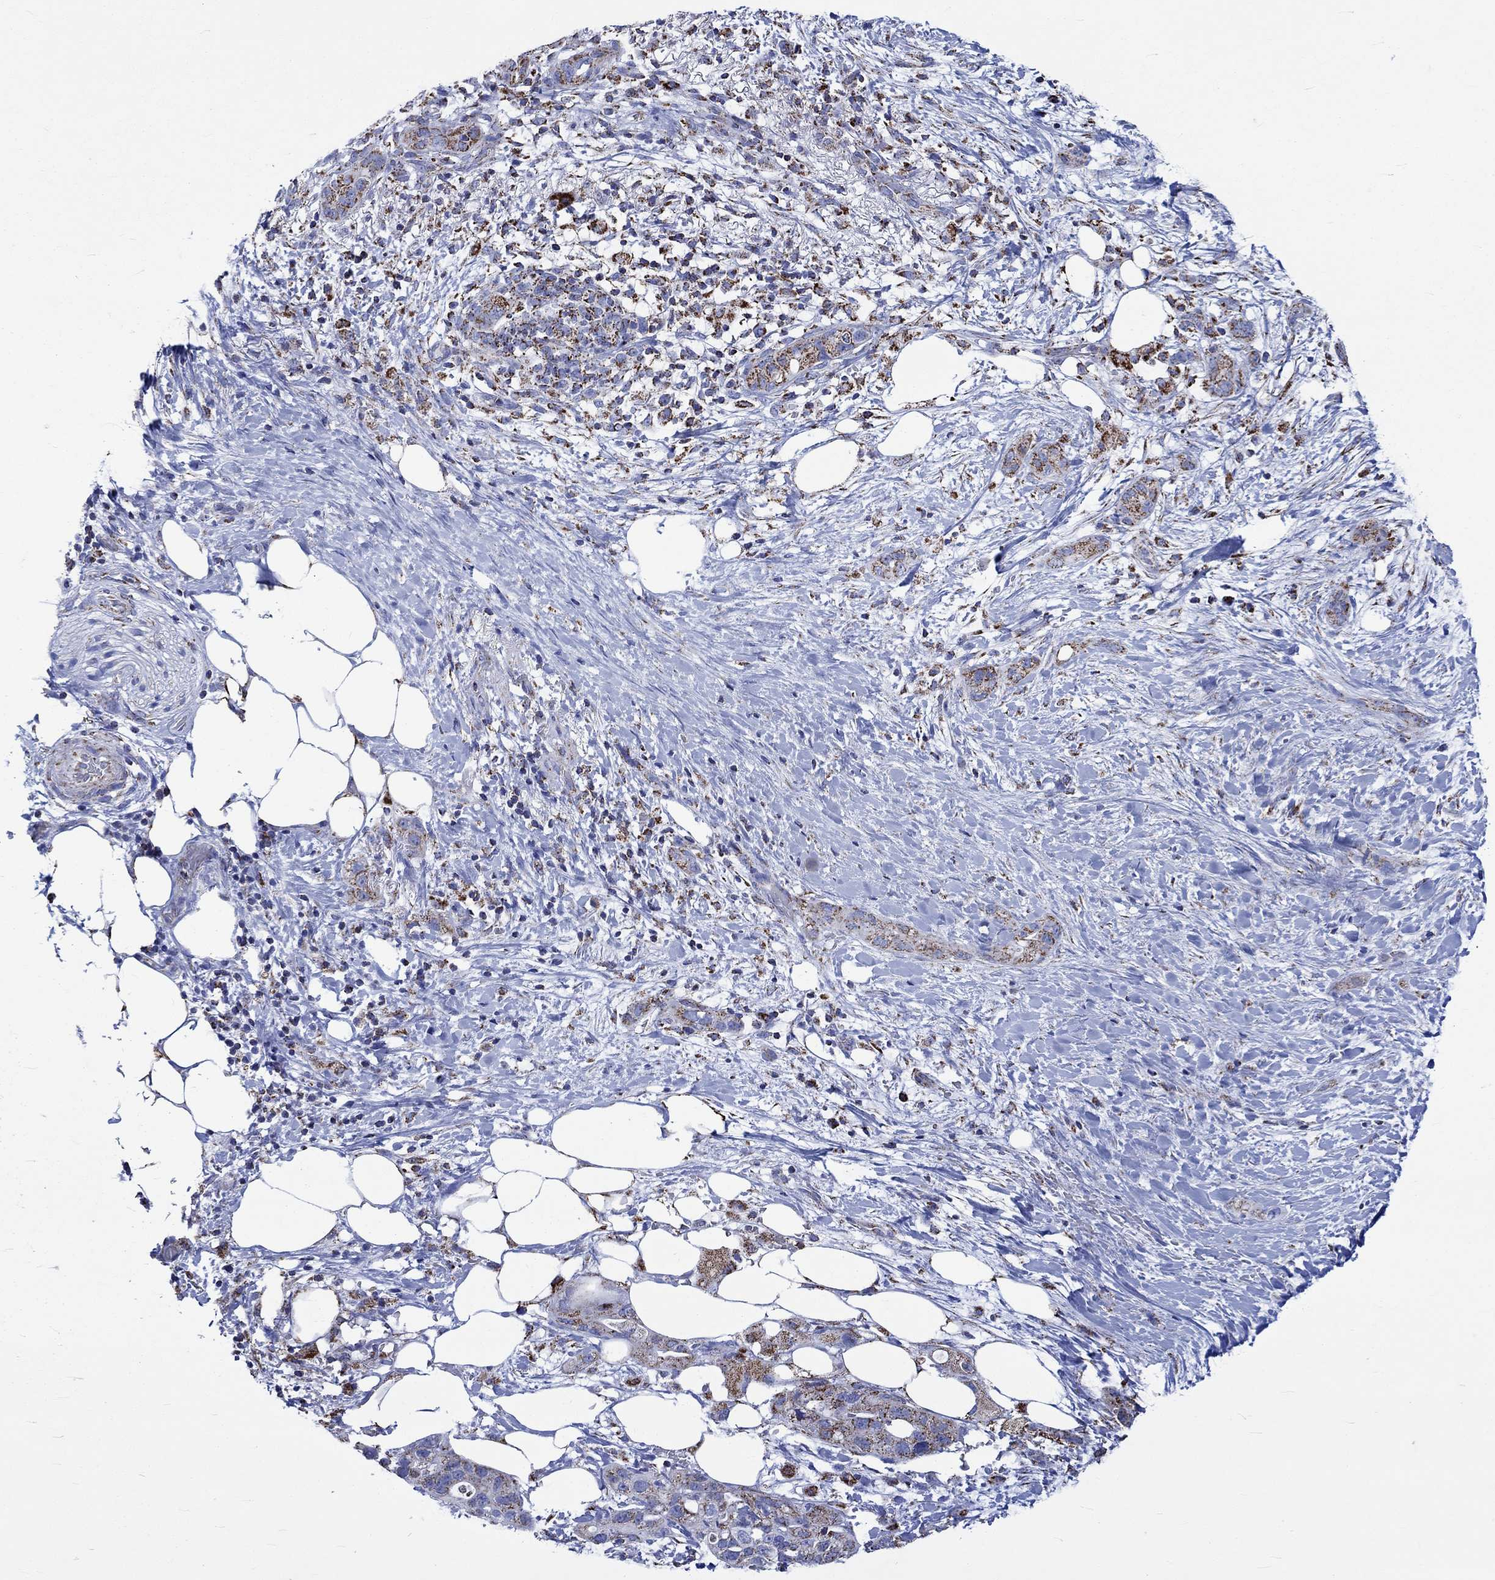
{"staining": {"intensity": "strong", "quantity": "25%-75%", "location": "cytoplasmic/membranous"}, "tissue": "pancreatic cancer", "cell_type": "Tumor cells", "image_type": "cancer", "snomed": [{"axis": "morphology", "description": "Adenocarcinoma, NOS"}, {"axis": "topography", "description": "Pancreas"}], "caption": "A high amount of strong cytoplasmic/membranous positivity is appreciated in approximately 25%-75% of tumor cells in adenocarcinoma (pancreatic) tissue. (Stains: DAB (3,3'-diaminobenzidine) in brown, nuclei in blue, Microscopy: brightfield microscopy at high magnification).", "gene": "RCE1", "patient": {"sex": "female", "age": 72}}